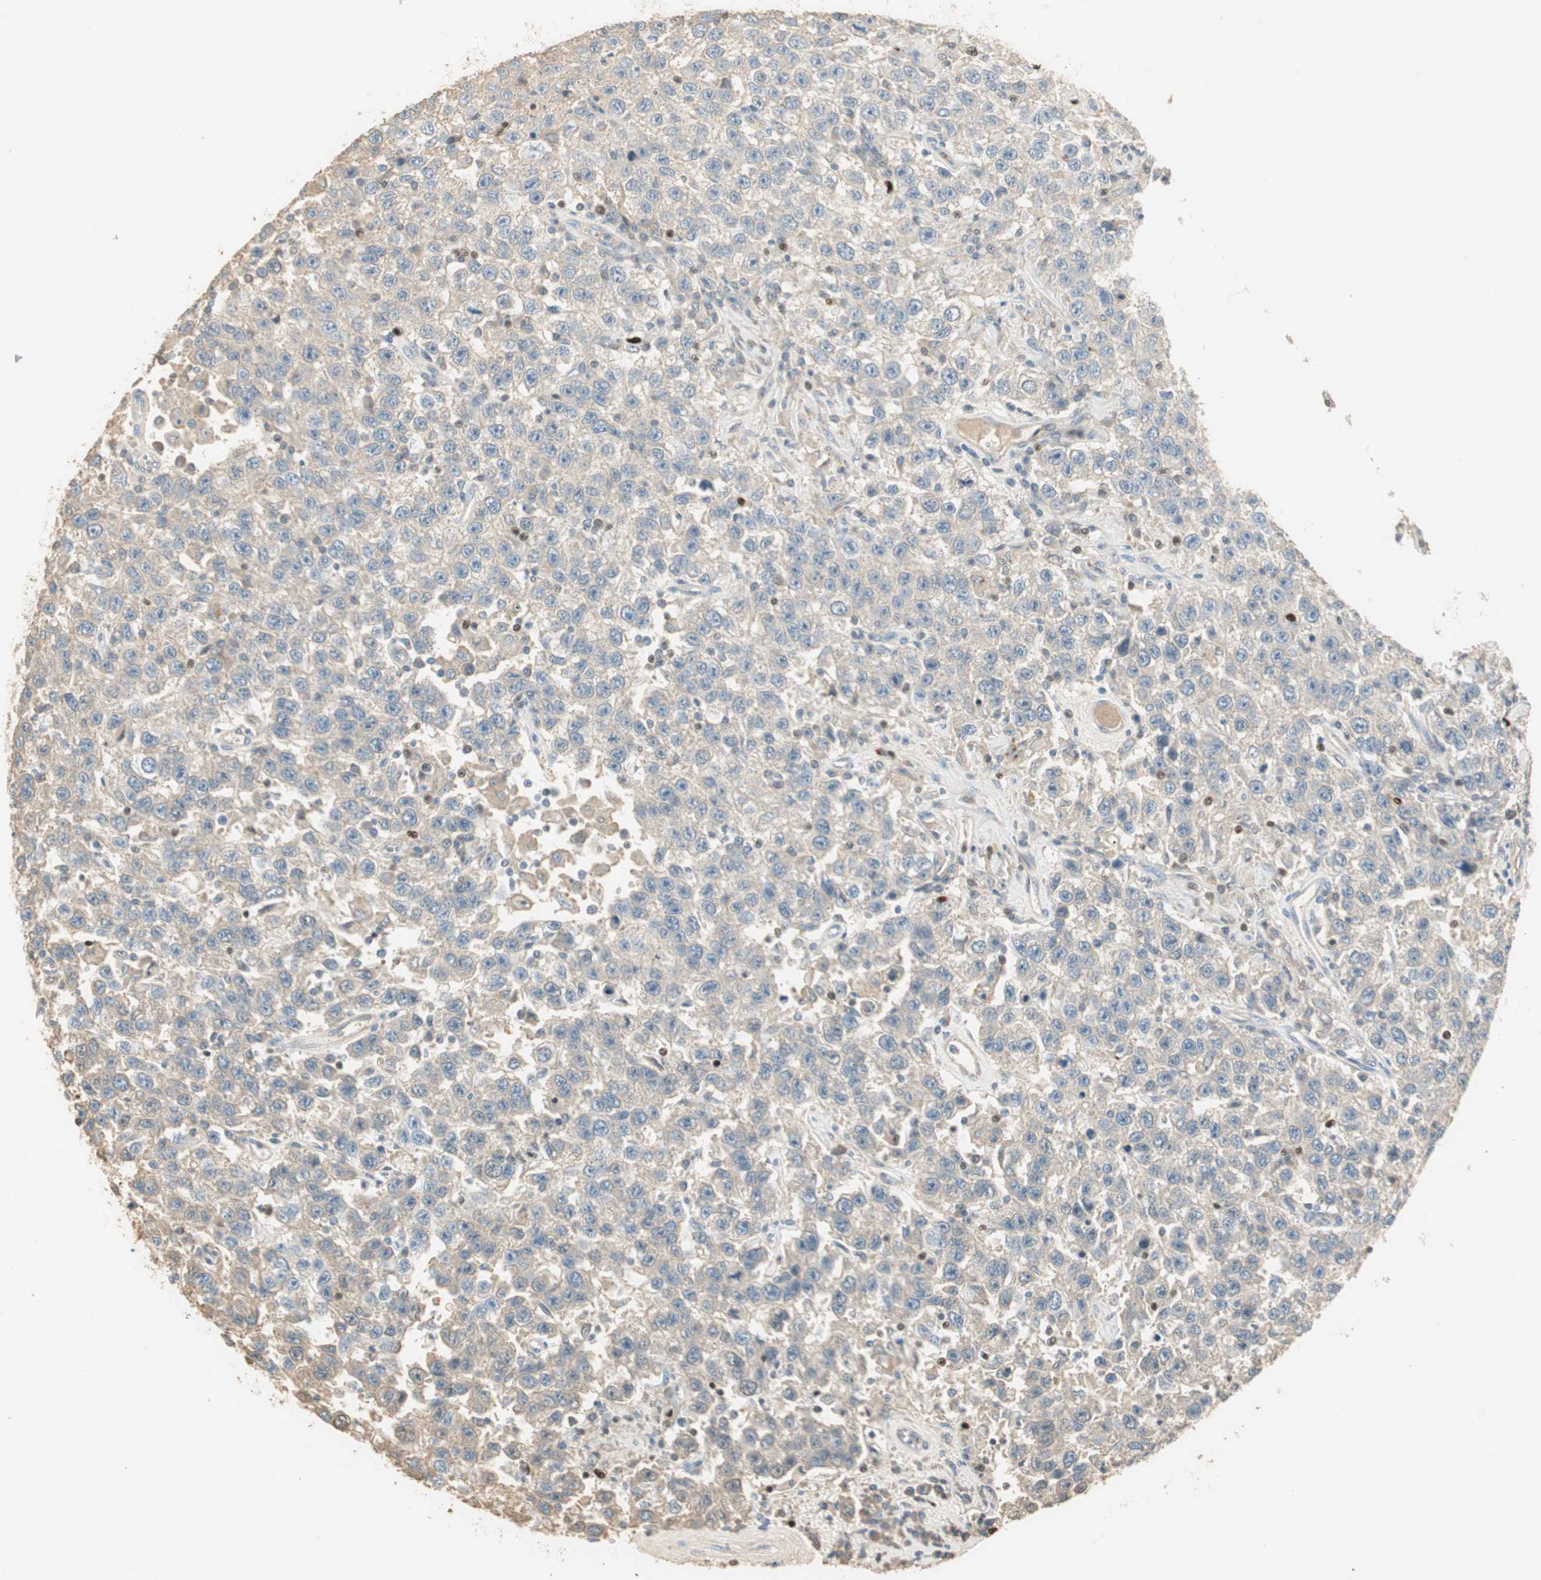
{"staining": {"intensity": "weak", "quantity": "<25%", "location": "cytoplasmic/membranous"}, "tissue": "testis cancer", "cell_type": "Tumor cells", "image_type": "cancer", "snomed": [{"axis": "morphology", "description": "Seminoma, NOS"}, {"axis": "topography", "description": "Testis"}], "caption": "Testis cancer was stained to show a protein in brown. There is no significant staining in tumor cells. (Immunohistochemistry, brightfield microscopy, high magnification).", "gene": "RUNX2", "patient": {"sex": "male", "age": 41}}